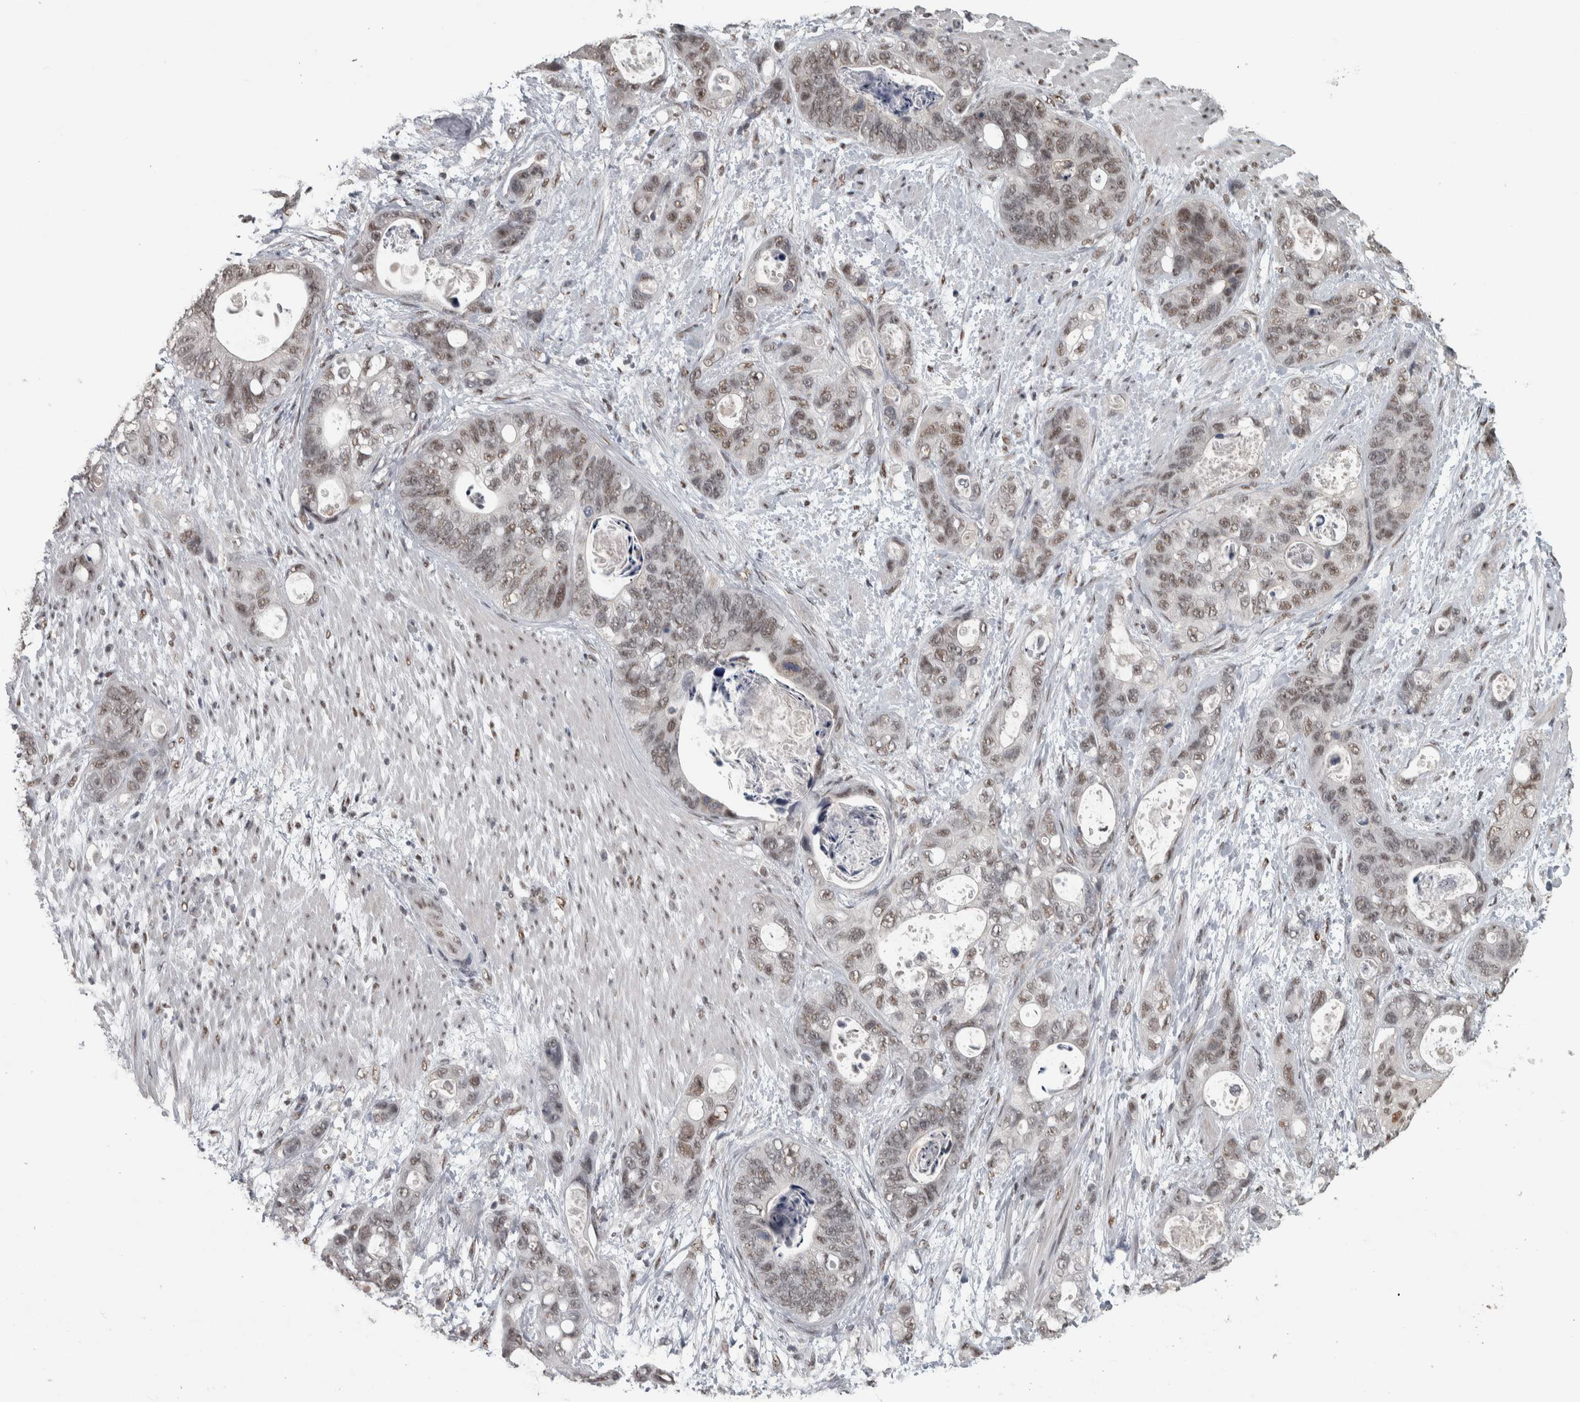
{"staining": {"intensity": "weak", "quantity": ">75%", "location": "nuclear"}, "tissue": "stomach cancer", "cell_type": "Tumor cells", "image_type": "cancer", "snomed": [{"axis": "morphology", "description": "Normal tissue, NOS"}, {"axis": "morphology", "description": "Adenocarcinoma, NOS"}, {"axis": "topography", "description": "Stomach"}], "caption": "A photomicrograph of human stomach cancer (adenocarcinoma) stained for a protein demonstrates weak nuclear brown staining in tumor cells.", "gene": "DDX42", "patient": {"sex": "female", "age": 89}}